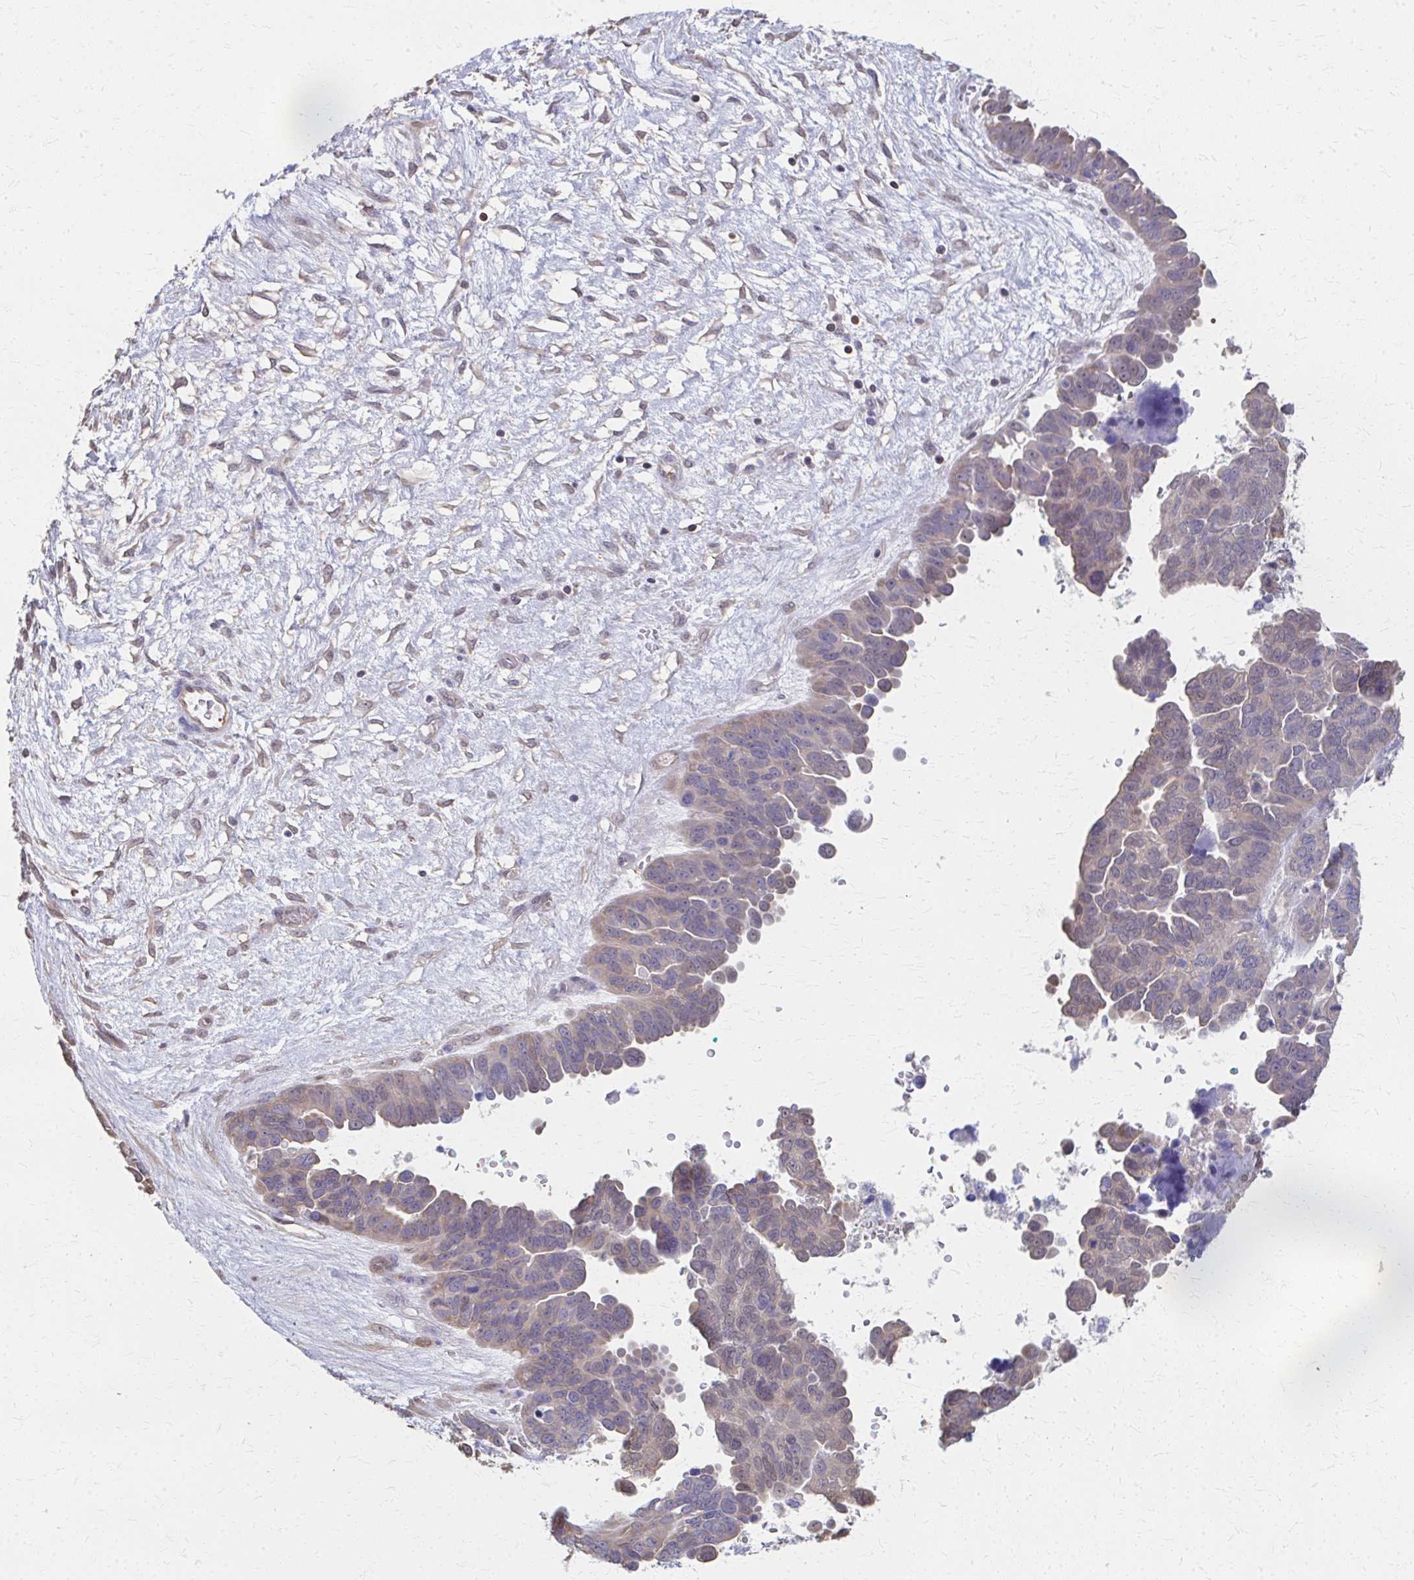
{"staining": {"intensity": "weak", "quantity": "25%-75%", "location": "cytoplasmic/membranous"}, "tissue": "ovarian cancer", "cell_type": "Tumor cells", "image_type": "cancer", "snomed": [{"axis": "morphology", "description": "Cystadenocarcinoma, serous, NOS"}, {"axis": "topography", "description": "Ovary"}], "caption": "Ovarian cancer was stained to show a protein in brown. There is low levels of weak cytoplasmic/membranous expression in about 25%-75% of tumor cells. (DAB IHC with brightfield microscopy, high magnification).", "gene": "RABGAP1L", "patient": {"sex": "female", "age": 64}}